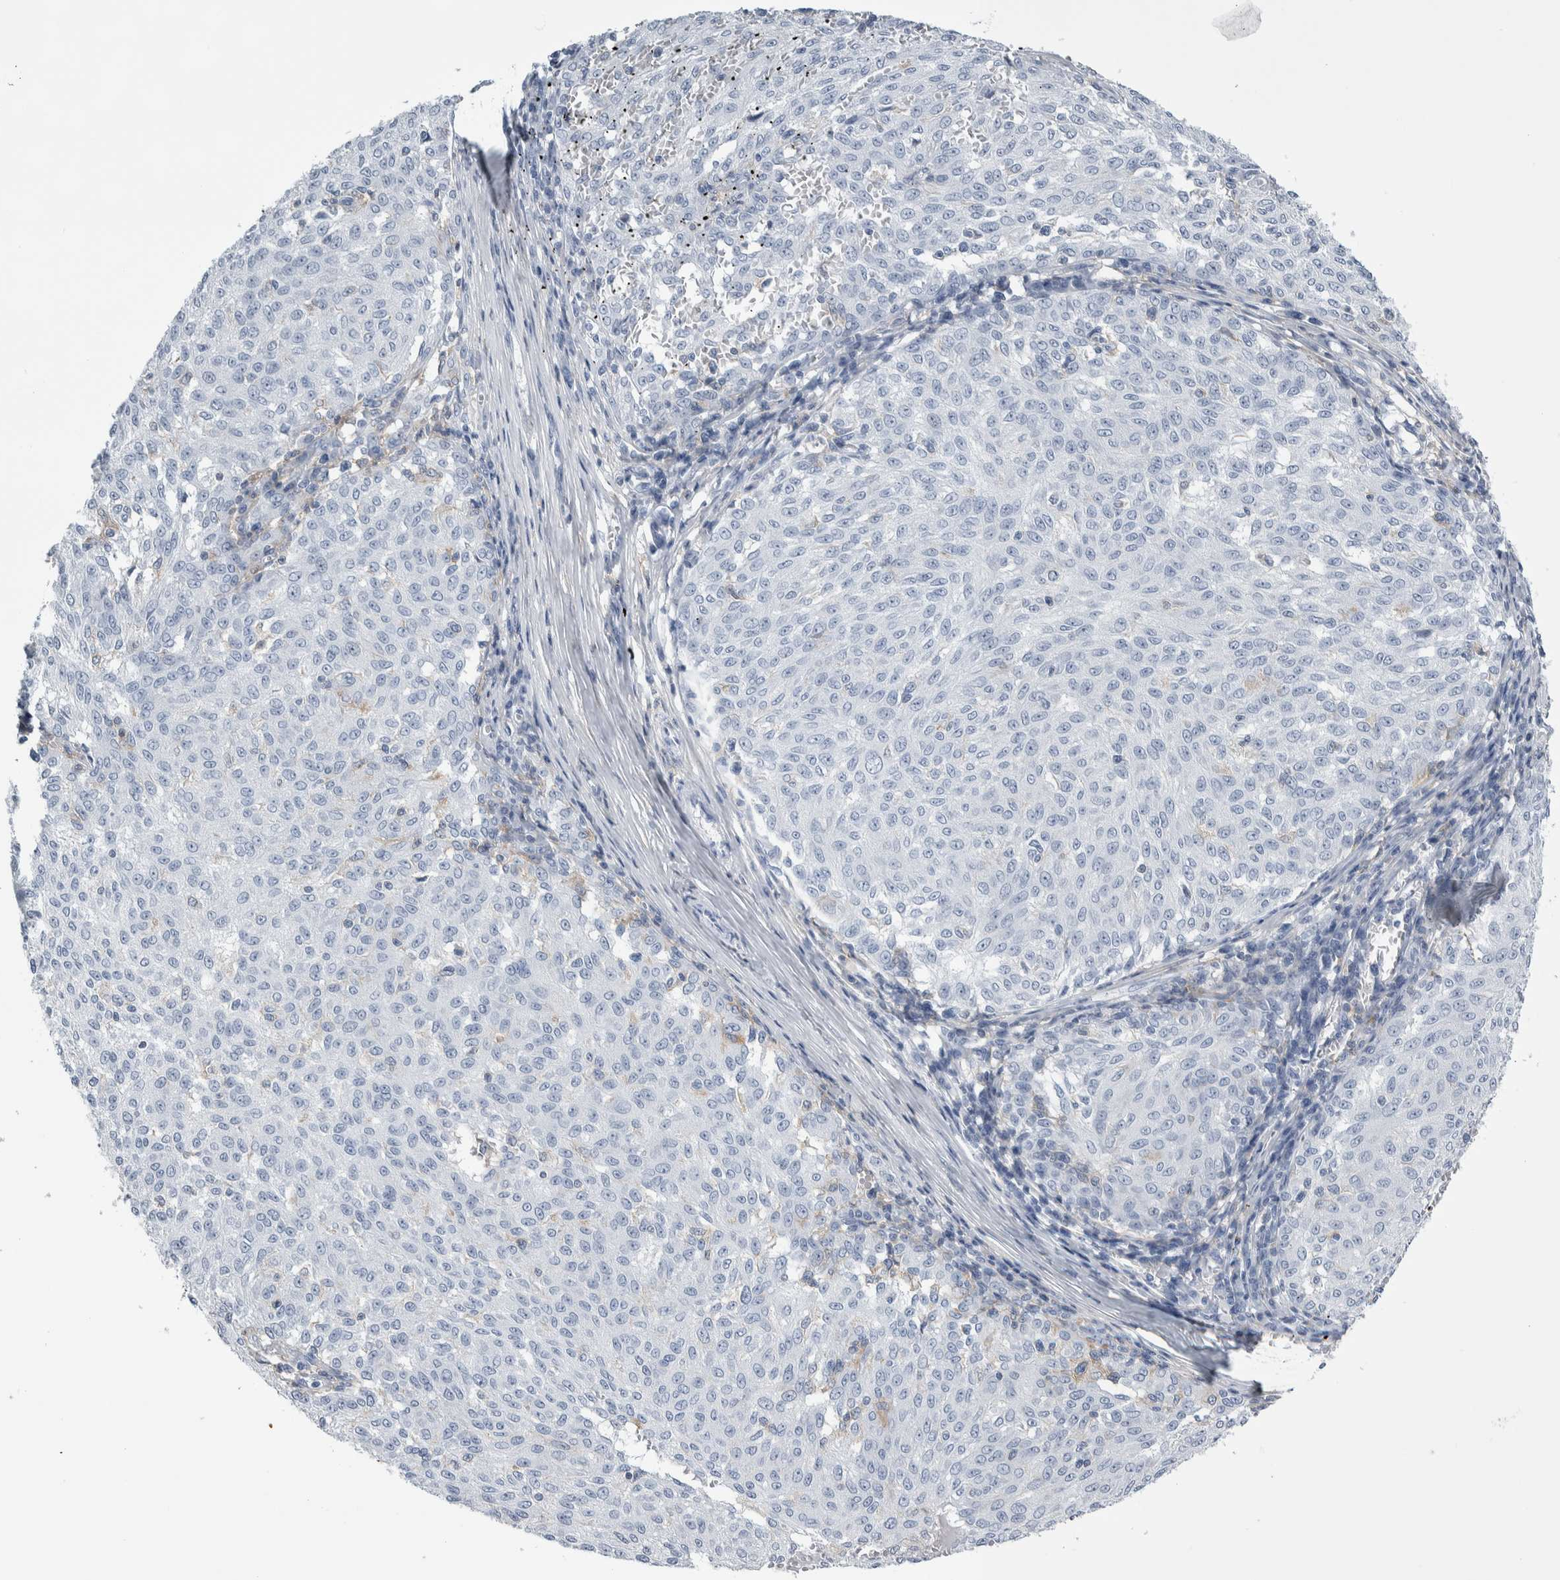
{"staining": {"intensity": "negative", "quantity": "none", "location": "none"}, "tissue": "melanoma", "cell_type": "Tumor cells", "image_type": "cancer", "snomed": [{"axis": "morphology", "description": "Malignant melanoma, NOS"}, {"axis": "topography", "description": "Skin"}], "caption": "High power microscopy photomicrograph of an immunohistochemistry histopathology image of malignant melanoma, revealing no significant positivity in tumor cells. The staining is performed using DAB brown chromogen with nuclei counter-stained in using hematoxylin.", "gene": "SKAP2", "patient": {"sex": "female", "age": 72}}